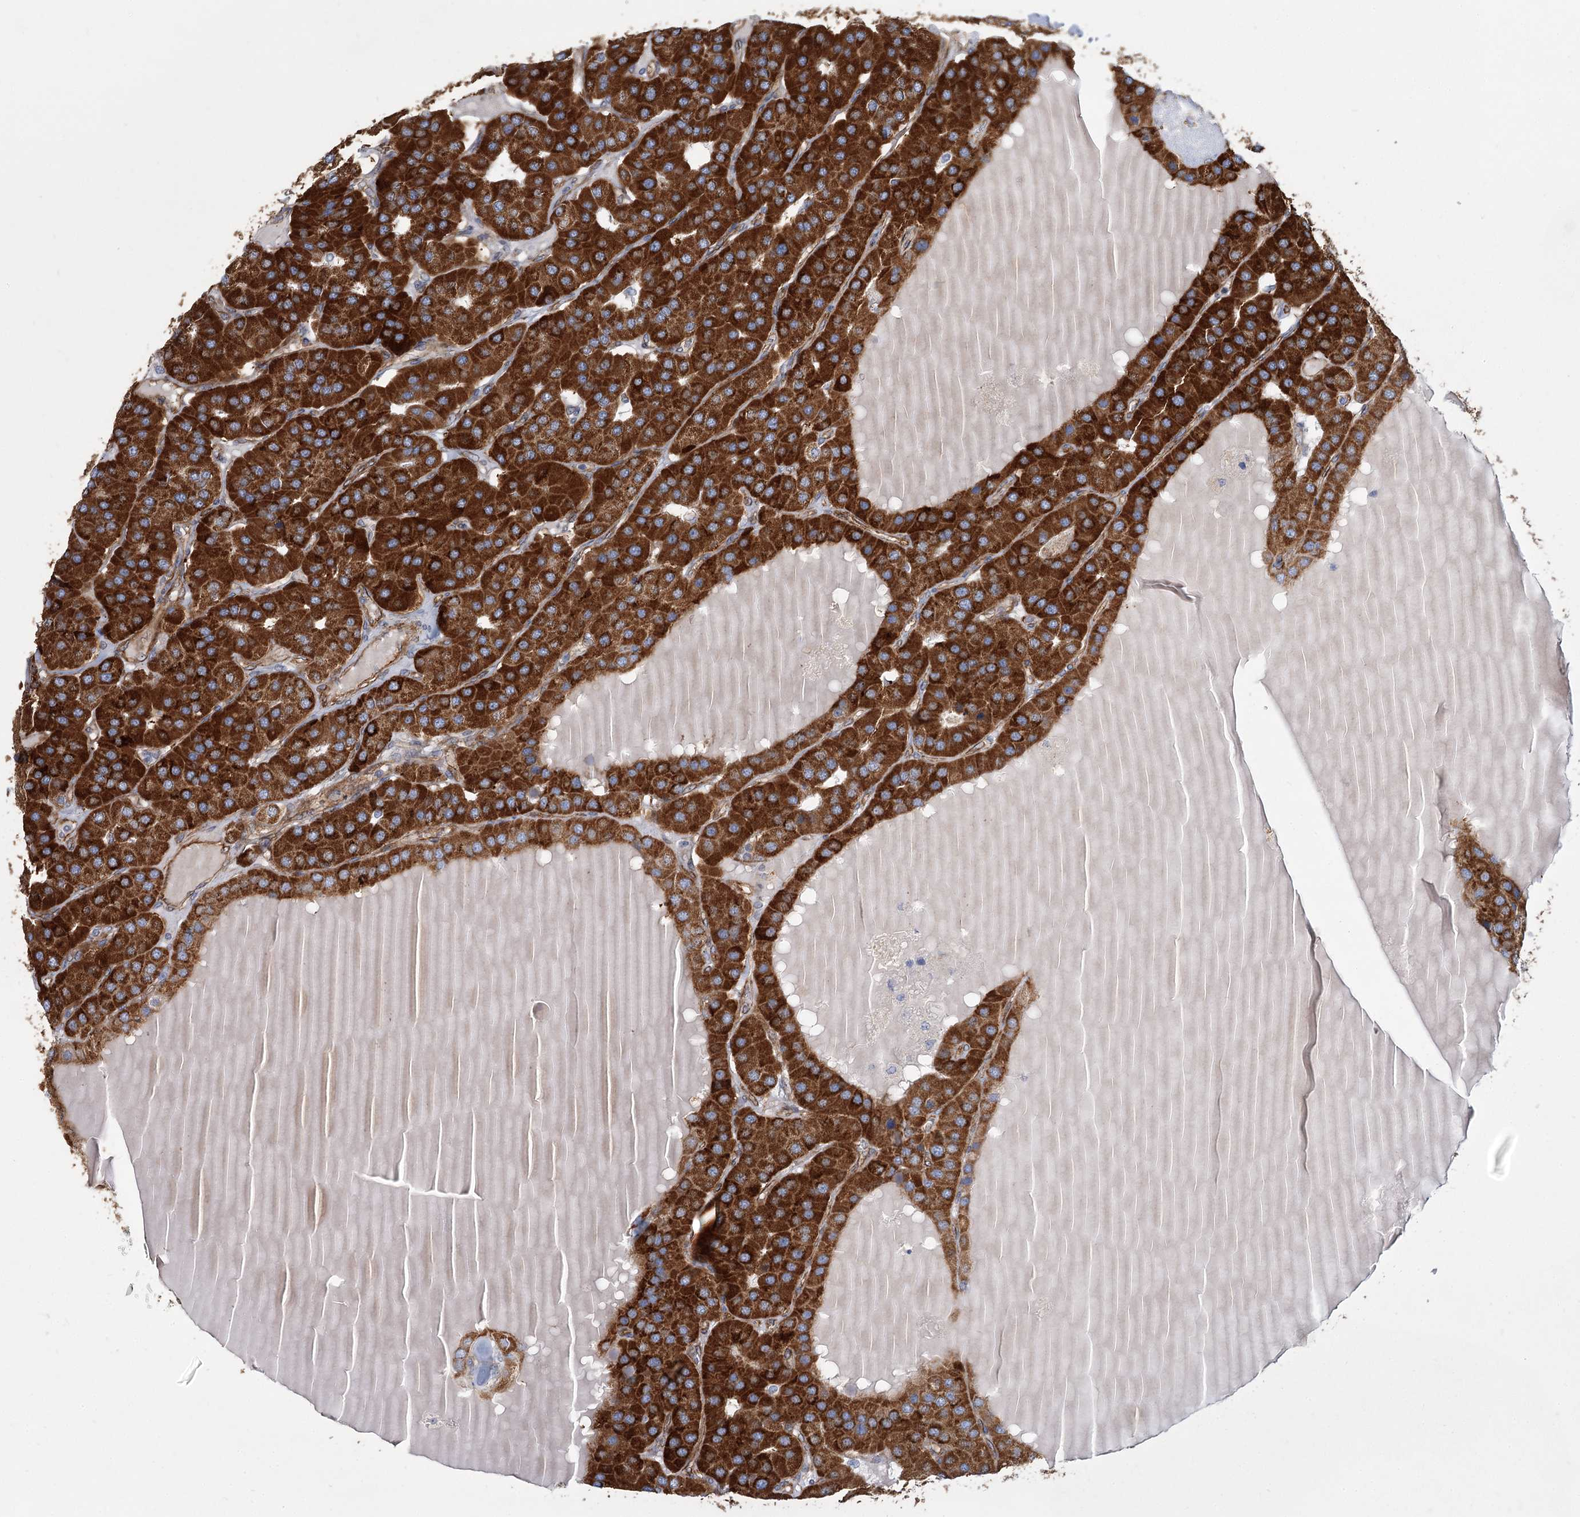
{"staining": {"intensity": "strong", "quantity": ">75%", "location": "cytoplasmic/membranous"}, "tissue": "parathyroid gland", "cell_type": "Glandular cells", "image_type": "normal", "snomed": [{"axis": "morphology", "description": "Normal tissue, NOS"}, {"axis": "morphology", "description": "Adenoma, NOS"}, {"axis": "topography", "description": "Parathyroid gland"}], "caption": "IHC of benign human parathyroid gland shows high levels of strong cytoplasmic/membranous staining in about >75% of glandular cells.", "gene": "TMEM164", "patient": {"sex": "female", "age": 86}}